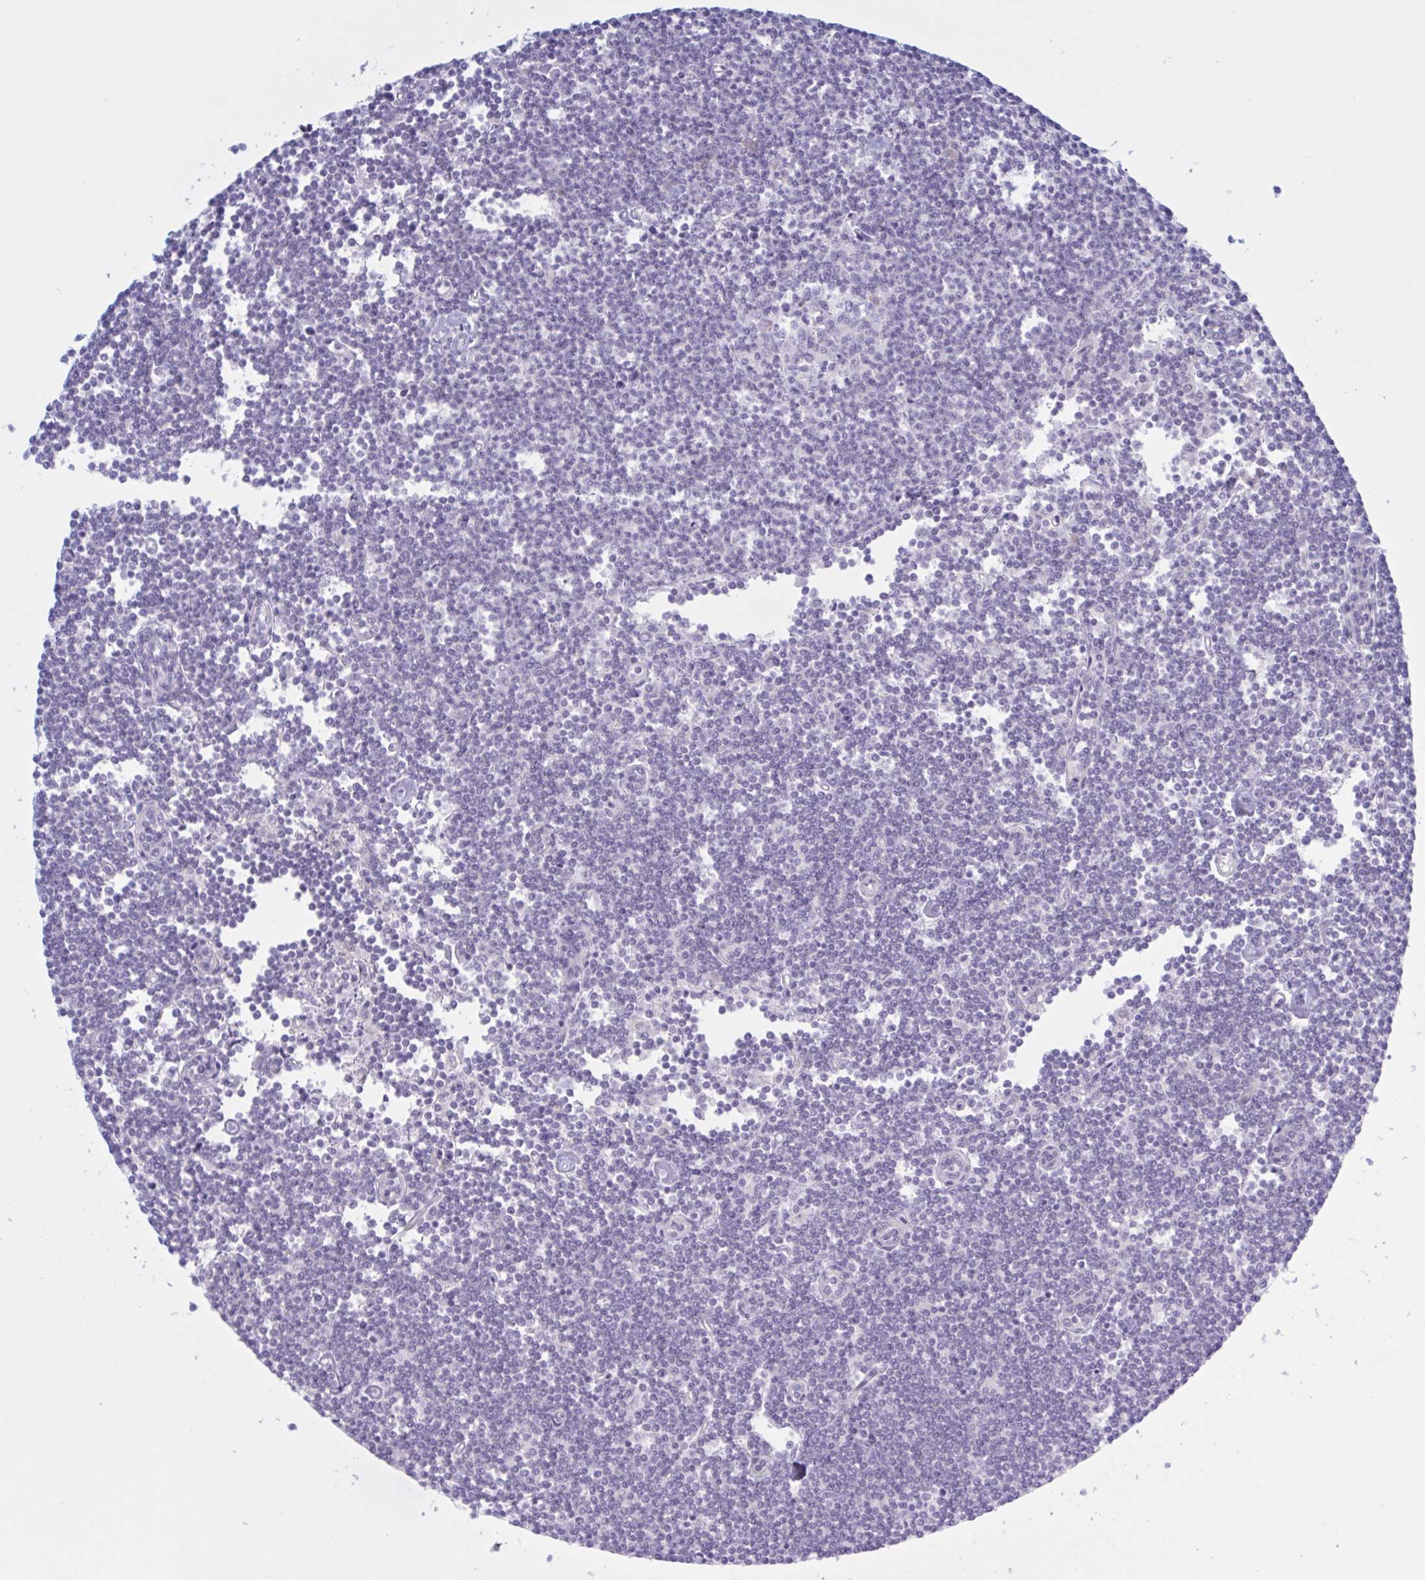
{"staining": {"intensity": "negative", "quantity": "none", "location": "none"}, "tissue": "lymphoma", "cell_type": "Tumor cells", "image_type": "cancer", "snomed": [{"axis": "morphology", "description": "Malignant lymphoma, non-Hodgkin's type, Low grade"}, {"axis": "topography", "description": "Lymph node"}], "caption": "Malignant lymphoma, non-Hodgkin's type (low-grade) was stained to show a protein in brown. There is no significant staining in tumor cells.", "gene": "PRMT6", "patient": {"sex": "female", "age": 73}}